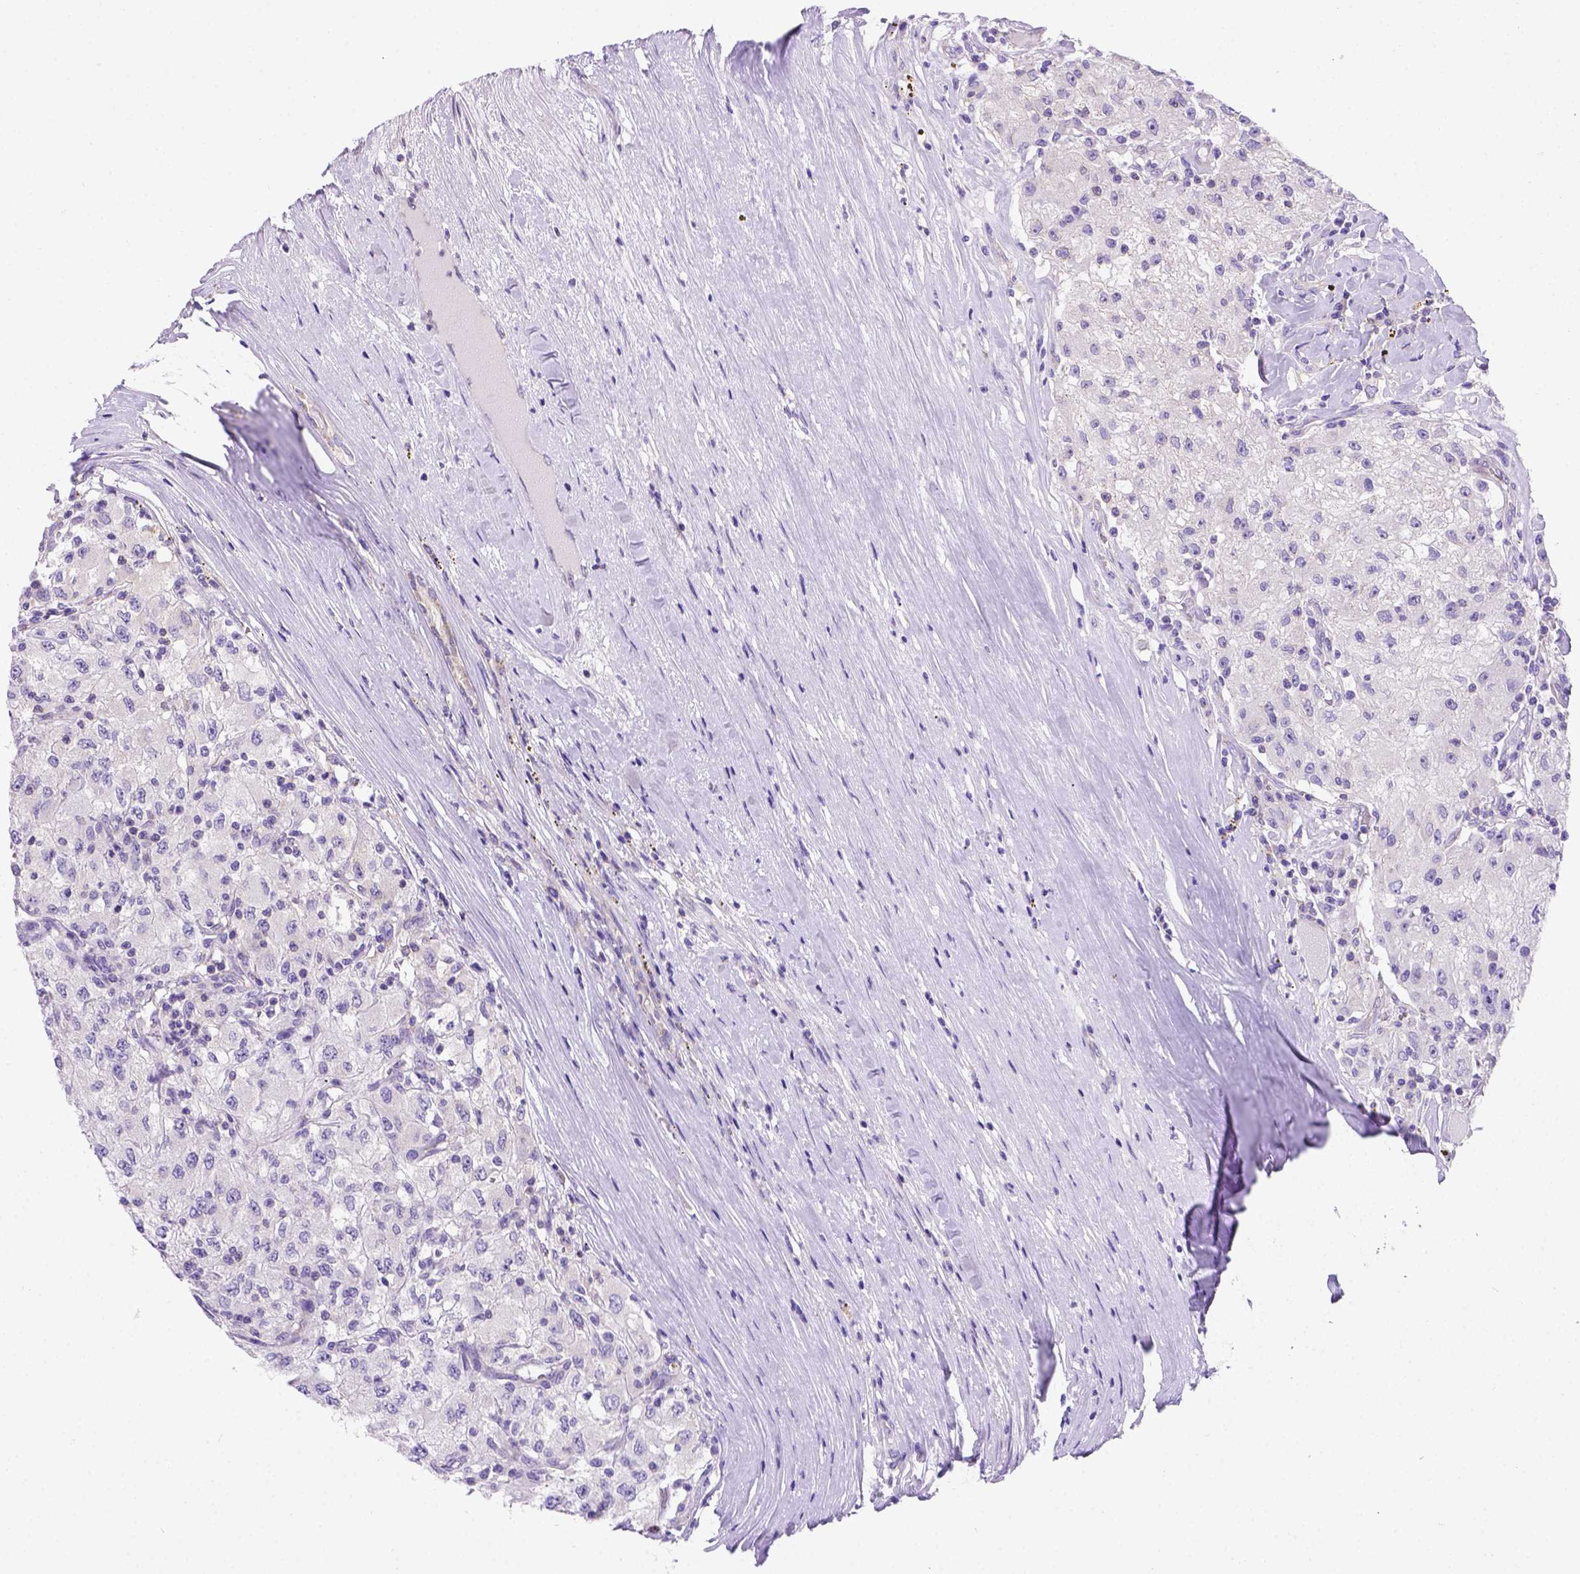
{"staining": {"intensity": "negative", "quantity": "none", "location": "none"}, "tissue": "renal cancer", "cell_type": "Tumor cells", "image_type": "cancer", "snomed": [{"axis": "morphology", "description": "Adenocarcinoma, NOS"}, {"axis": "topography", "description": "Kidney"}], "caption": "High power microscopy photomicrograph of an immunohistochemistry image of renal cancer (adenocarcinoma), revealing no significant staining in tumor cells. (Brightfield microscopy of DAB (3,3'-diaminobenzidine) immunohistochemistry at high magnification).", "gene": "FOXI1", "patient": {"sex": "female", "age": 67}}